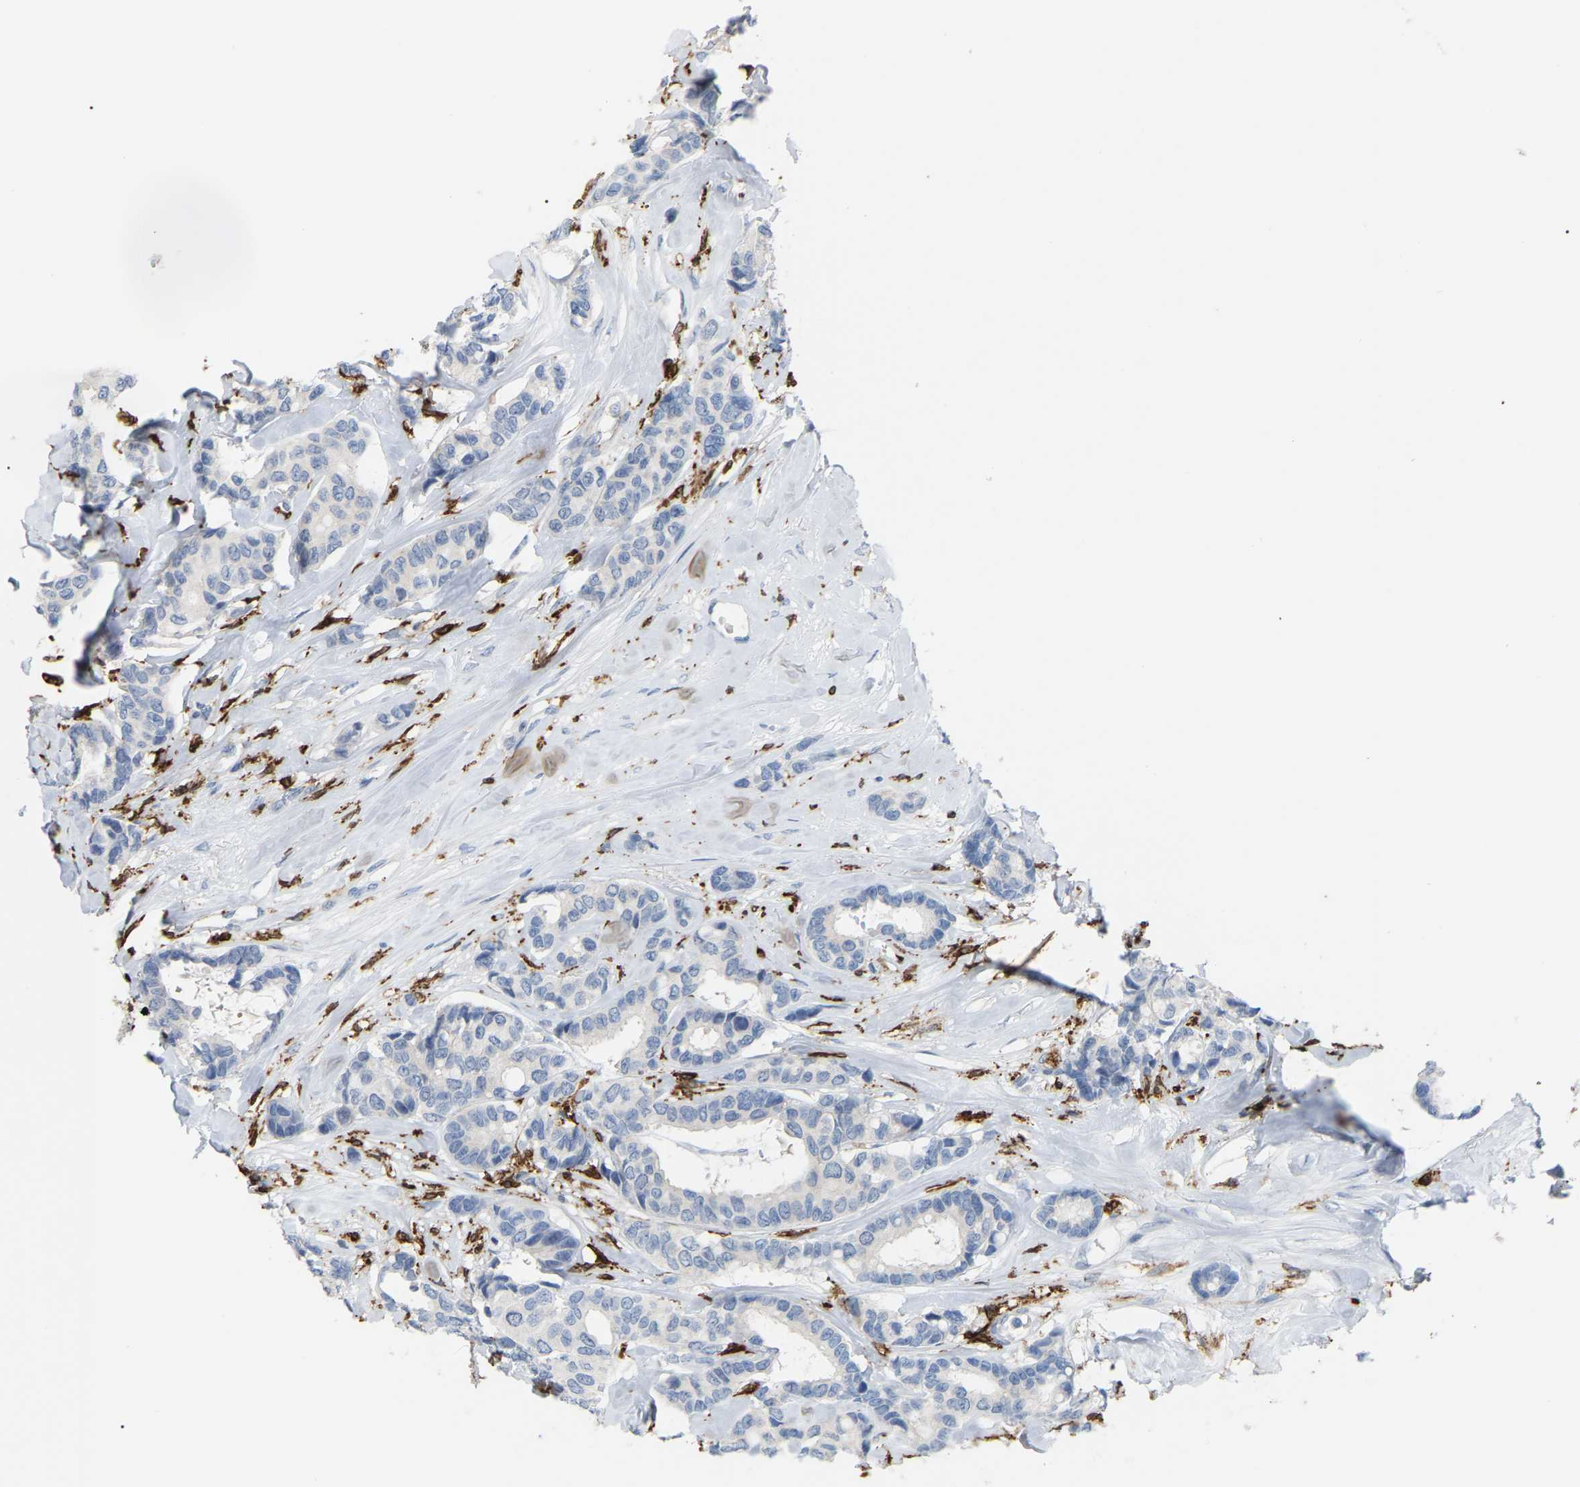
{"staining": {"intensity": "negative", "quantity": "none", "location": "none"}, "tissue": "breast cancer", "cell_type": "Tumor cells", "image_type": "cancer", "snomed": [{"axis": "morphology", "description": "Duct carcinoma"}, {"axis": "topography", "description": "Breast"}], "caption": "The immunohistochemistry photomicrograph has no significant expression in tumor cells of breast invasive ductal carcinoma tissue.", "gene": "PTGS1", "patient": {"sex": "female", "age": 87}}